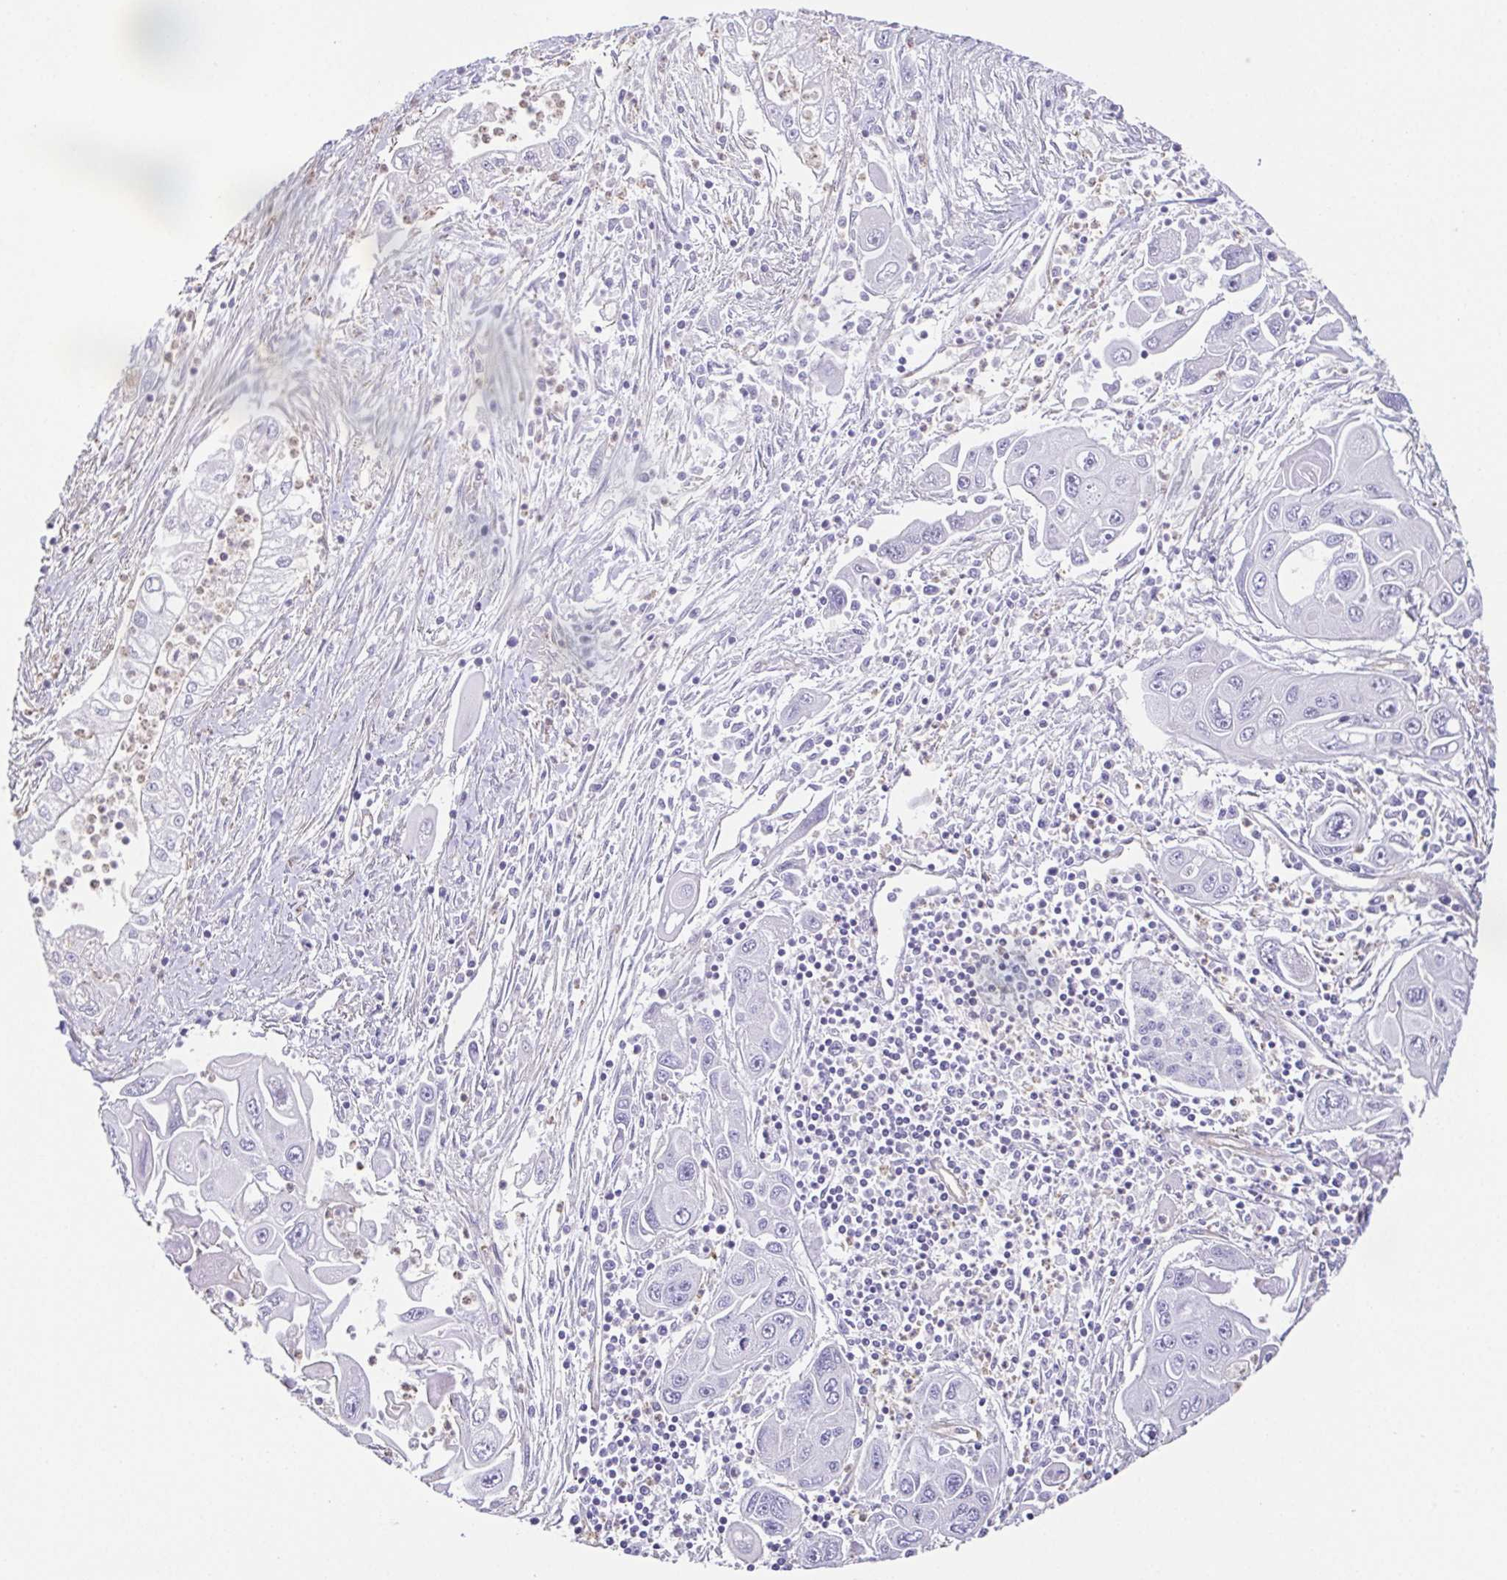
{"staining": {"intensity": "negative", "quantity": "none", "location": "none"}, "tissue": "pancreatic cancer", "cell_type": "Tumor cells", "image_type": "cancer", "snomed": [{"axis": "morphology", "description": "Adenocarcinoma, NOS"}, {"axis": "topography", "description": "Pancreas"}], "caption": "DAB immunohistochemical staining of human pancreatic cancer (adenocarcinoma) exhibits no significant positivity in tumor cells.", "gene": "MYL6", "patient": {"sex": "male", "age": 70}}